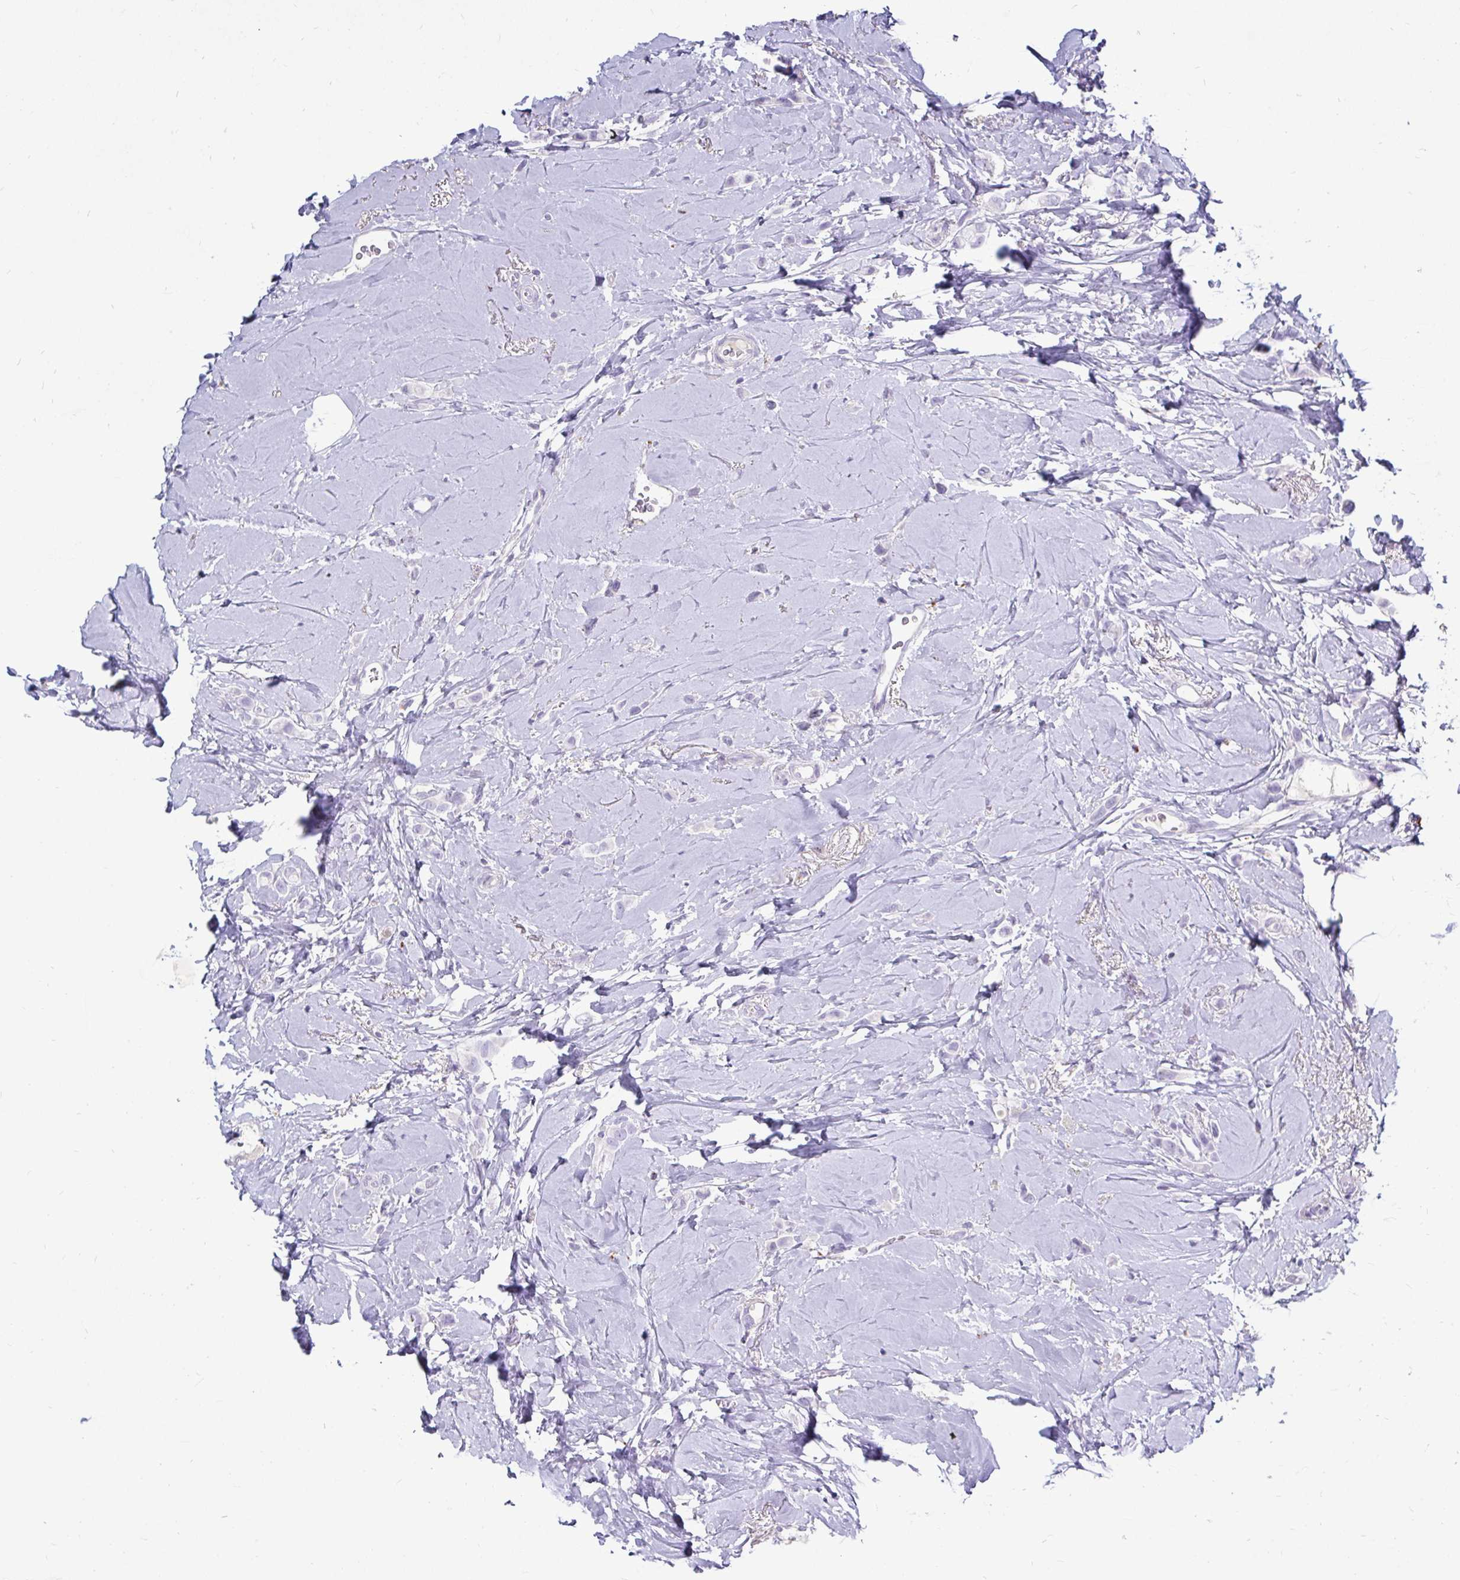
{"staining": {"intensity": "negative", "quantity": "none", "location": "none"}, "tissue": "breast cancer", "cell_type": "Tumor cells", "image_type": "cancer", "snomed": [{"axis": "morphology", "description": "Lobular carcinoma"}, {"axis": "topography", "description": "Breast"}], "caption": "Lobular carcinoma (breast) was stained to show a protein in brown. There is no significant positivity in tumor cells.", "gene": "CTSZ", "patient": {"sex": "female", "age": 66}}